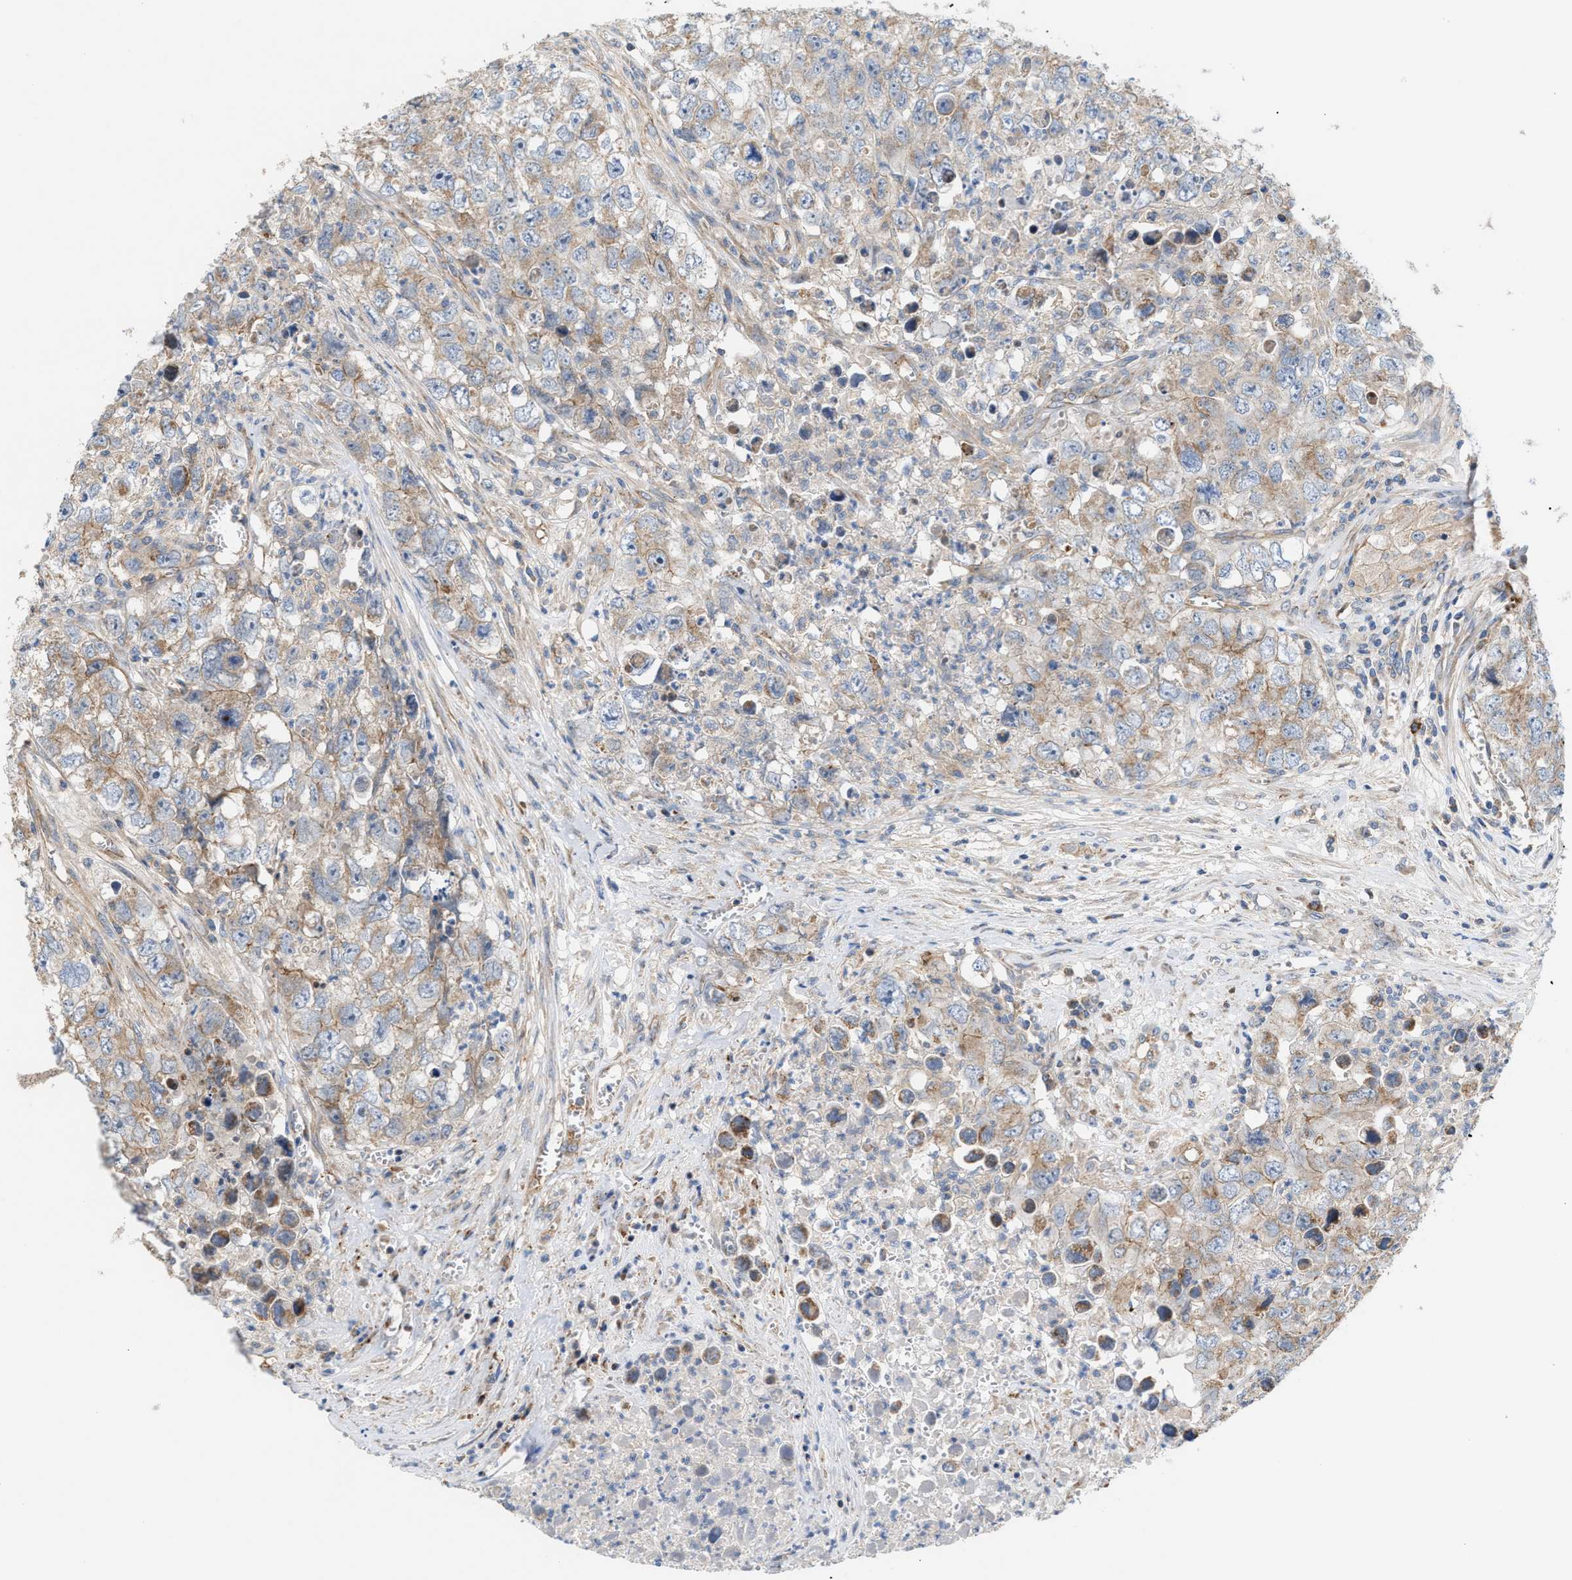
{"staining": {"intensity": "weak", "quantity": "25%-75%", "location": "cytoplasmic/membranous"}, "tissue": "testis cancer", "cell_type": "Tumor cells", "image_type": "cancer", "snomed": [{"axis": "morphology", "description": "Seminoma, NOS"}, {"axis": "morphology", "description": "Carcinoma, Embryonal, NOS"}, {"axis": "topography", "description": "Testis"}], "caption": "Protein expression analysis of human testis cancer (embryonal carcinoma) reveals weak cytoplasmic/membranous staining in about 25%-75% of tumor cells. Using DAB (3,3'-diaminobenzidine) (brown) and hematoxylin (blue) stains, captured at high magnification using brightfield microscopy.", "gene": "OXSM", "patient": {"sex": "male", "age": 43}}